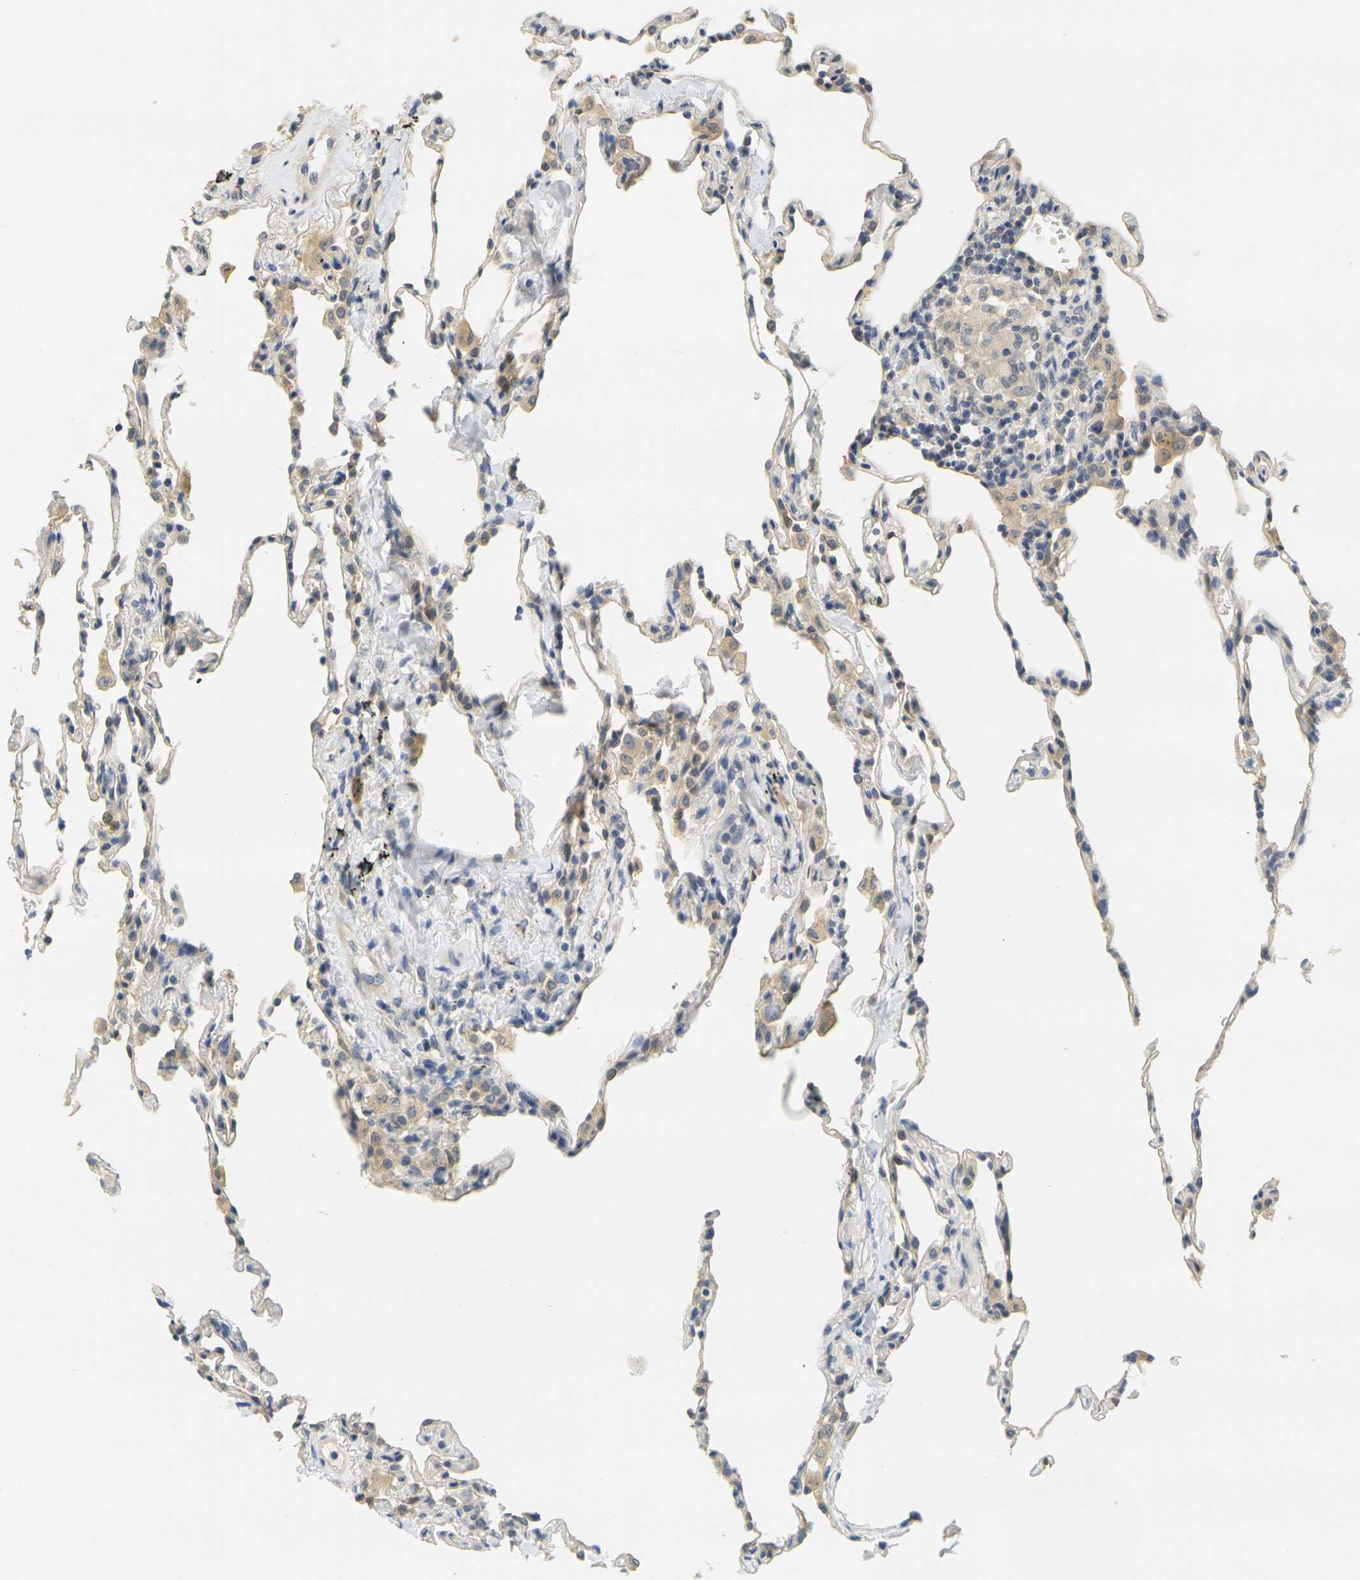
{"staining": {"intensity": "weak", "quantity": "25%-75%", "location": "cytoplasmic/membranous"}, "tissue": "lung", "cell_type": "Alveolar cells", "image_type": "normal", "snomed": [{"axis": "morphology", "description": "Normal tissue, NOS"}, {"axis": "topography", "description": "Lung"}], "caption": "A low amount of weak cytoplasmic/membranous staining is identified in approximately 25%-75% of alveolar cells in normal lung.", "gene": "GDAP1", "patient": {"sex": "male", "age": 59}}